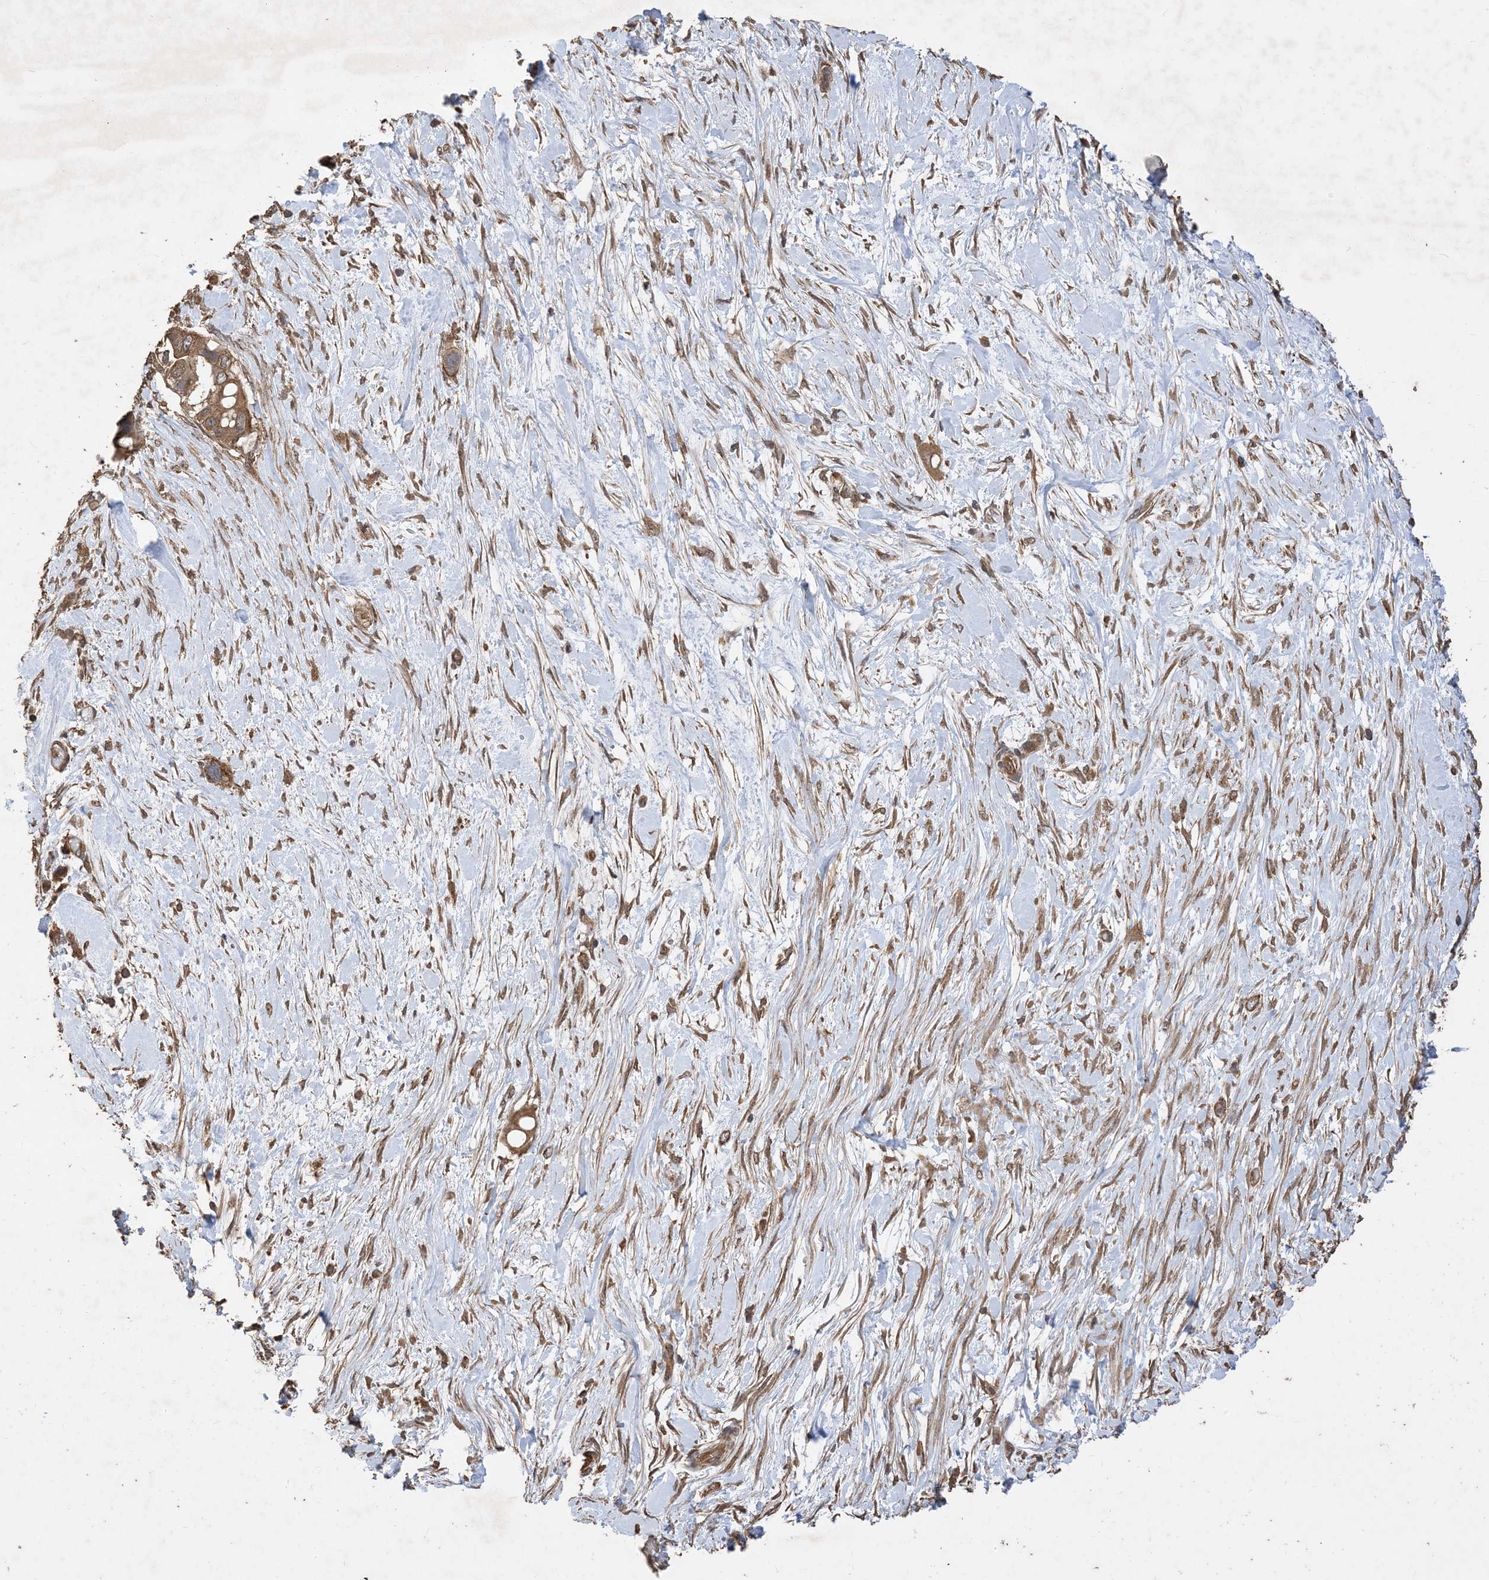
{"staining": {"intensity": "moderate", "quantity": ">75%", "location": "cytoplasmic/membranous"}, "tissue": "pancreatic cancer", "cell_type": "Tumor cells", "image_type": "cancer", "snomed": [{"axis": "morphology", "description": "Adenocarcinoma, NOS"}, {"axis": "topography", "description": "Pancreas"}], "caption": "There is medium levels of moderate cytoplasmic/membranous staining in tumor cells of pancreatic adenocarcinoma, as demonstrated by immunohistochemical staining (brown color).", "gene": "ZKSCAN5", "patient": {"sex": "male", "age": 68}}